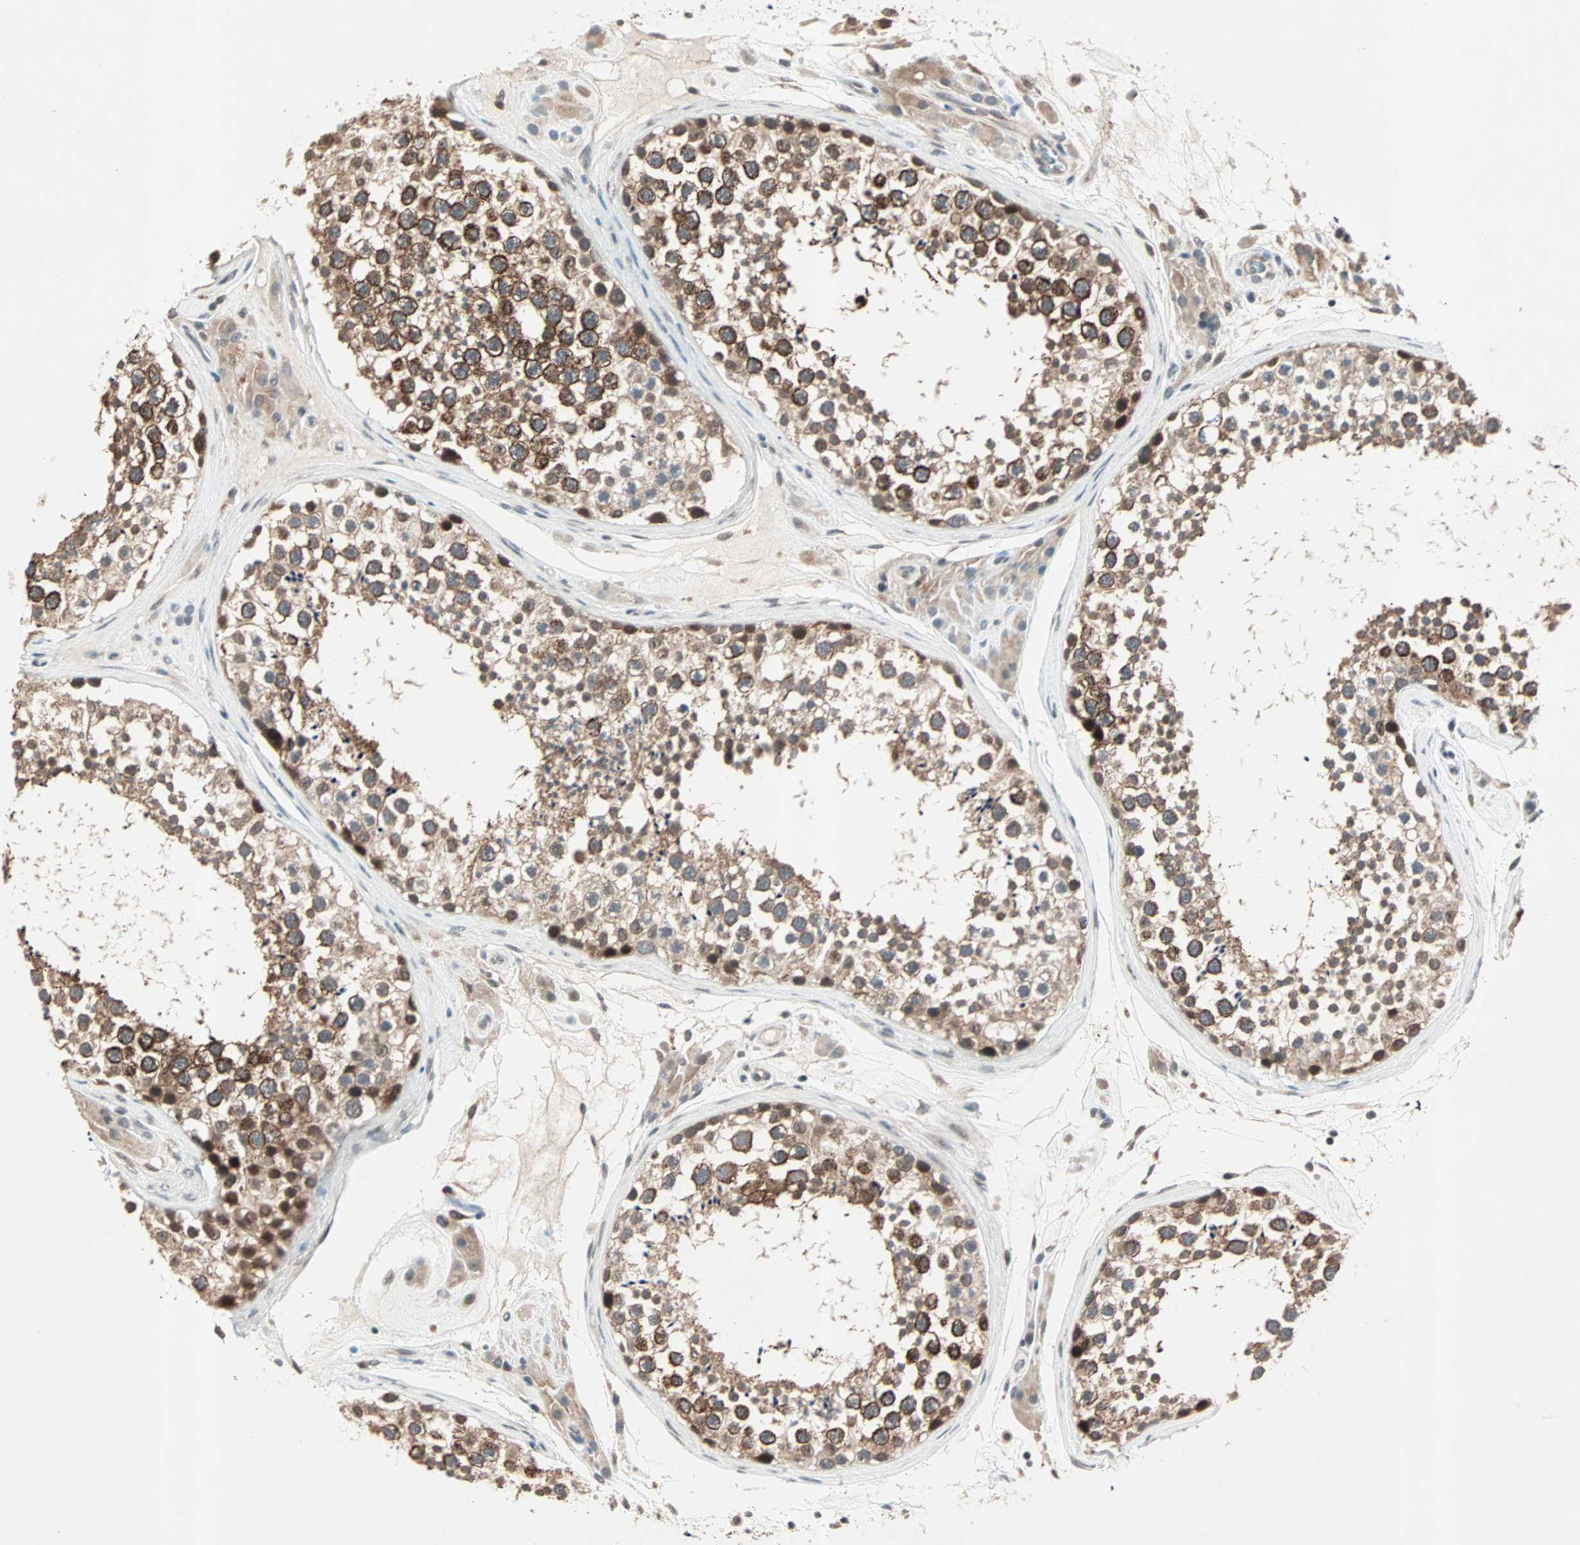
{"staining": {"intensity": "moderate", "quantity": ">75%", "location": "cytoplasmic/membranous"}, "tissue": "testis", "cell_type": "Cells in seminiferous ducts", "image_type": "normal", "snomed": [{"axis": "morphology", "description": "Normal tissue, NOS"}, {"axis": "topography", "description": "Testis"}], "caption": "The photomicrograph exhibits staining of benign testis, revealing moderate cytoplasmic/membranous protein expression (brown color) within cells in seminiferous ducts.", "gene": "PGBD1", "patient": {"sex": "male", "age": 46}}